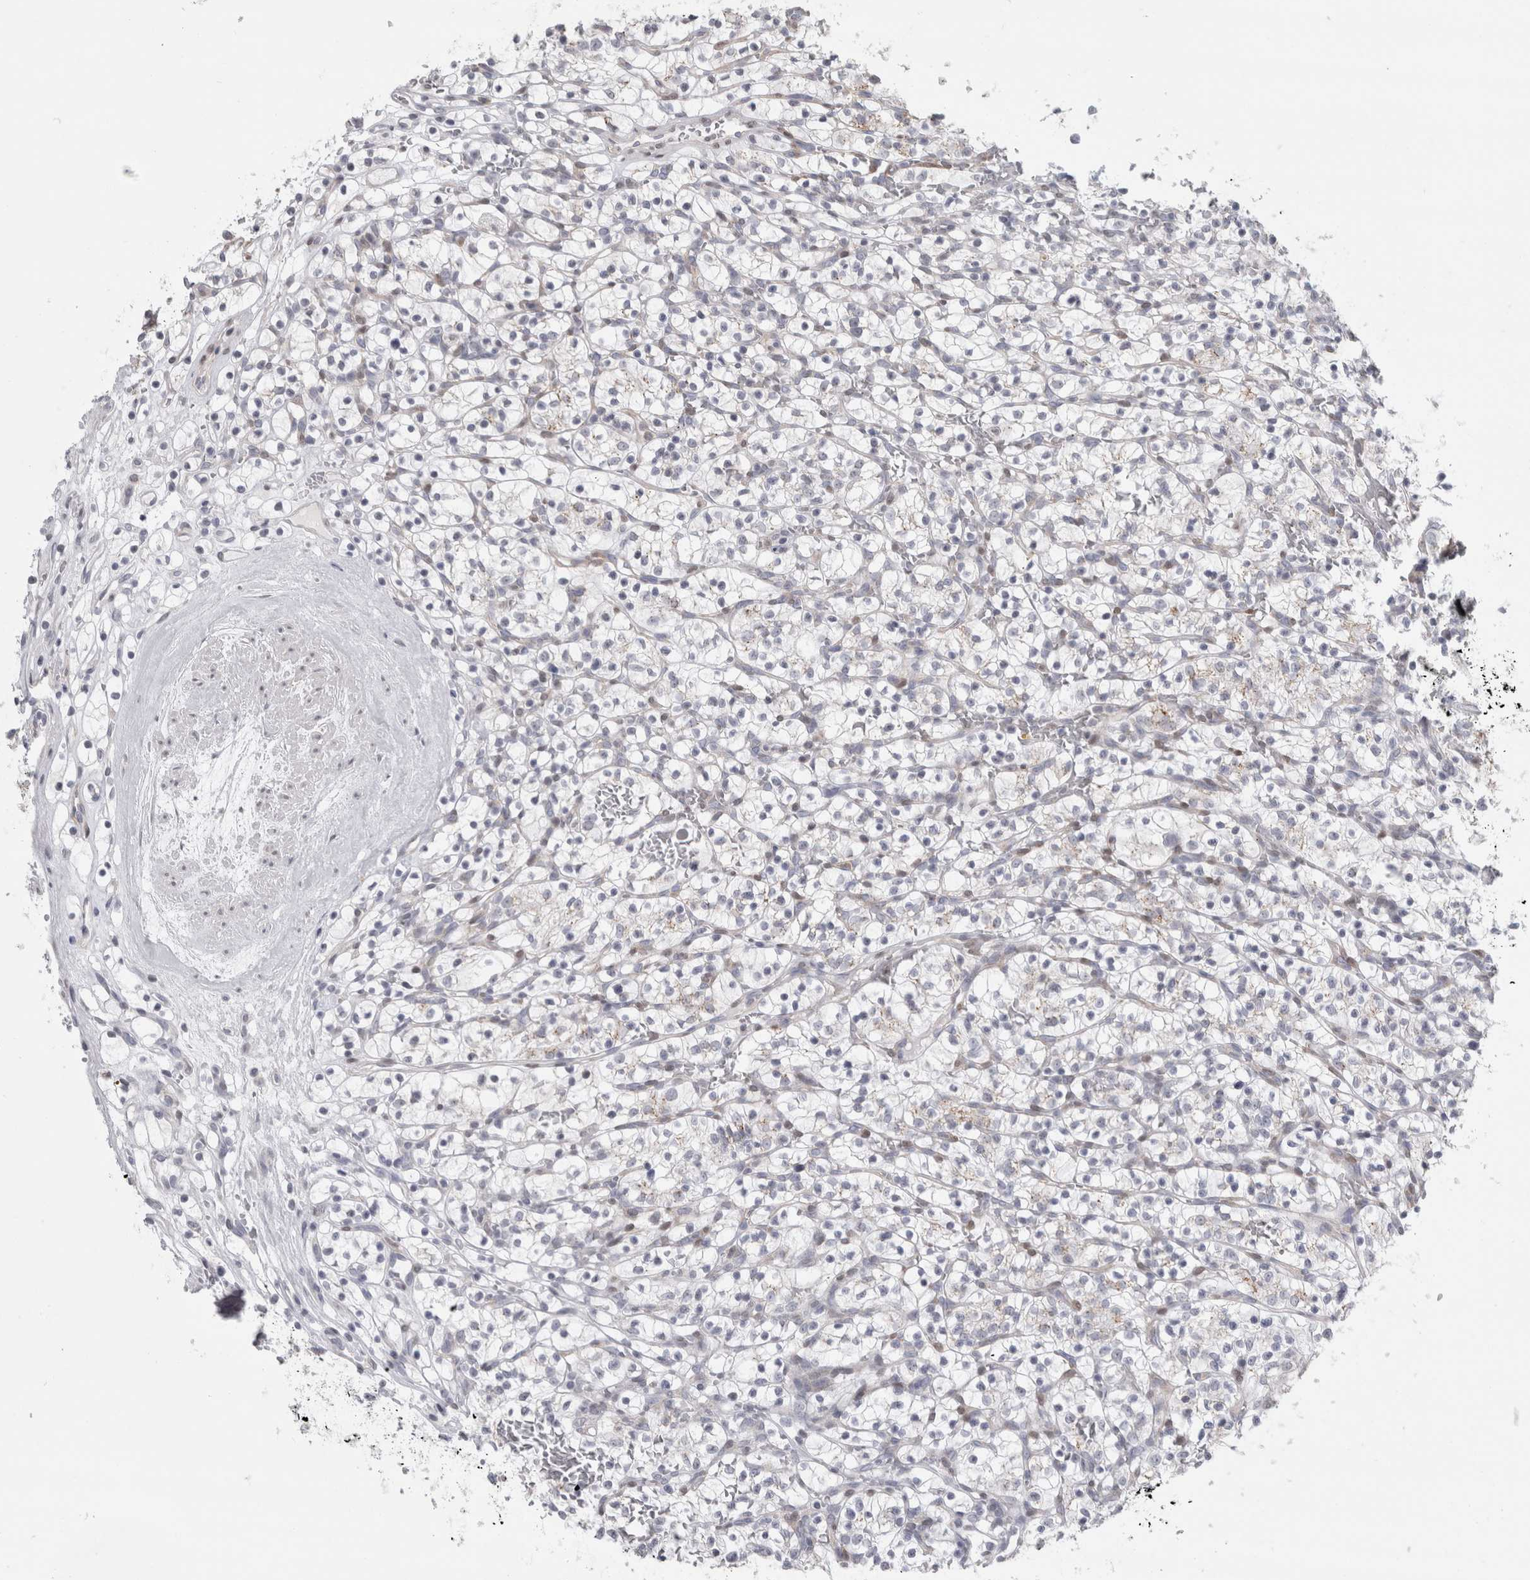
{"staining": {"intensity": "negative", "quantity": "none", "location": "none"}, "tissue": "renal cancer", "cell_type": "Tumor cells", "image_type": "cancer", "snomed": [{"axis": "morphology", "description": "Adenocarcinoma, NOS"}, {"axis": "topography", "description": "Kidney"}], "caption": "An image of renal adenocarcinoma stained for a protein displays no brown staining in tumor cells.", "gene": "PLIN1", "patient": {"sex": "female", "age": 57}}